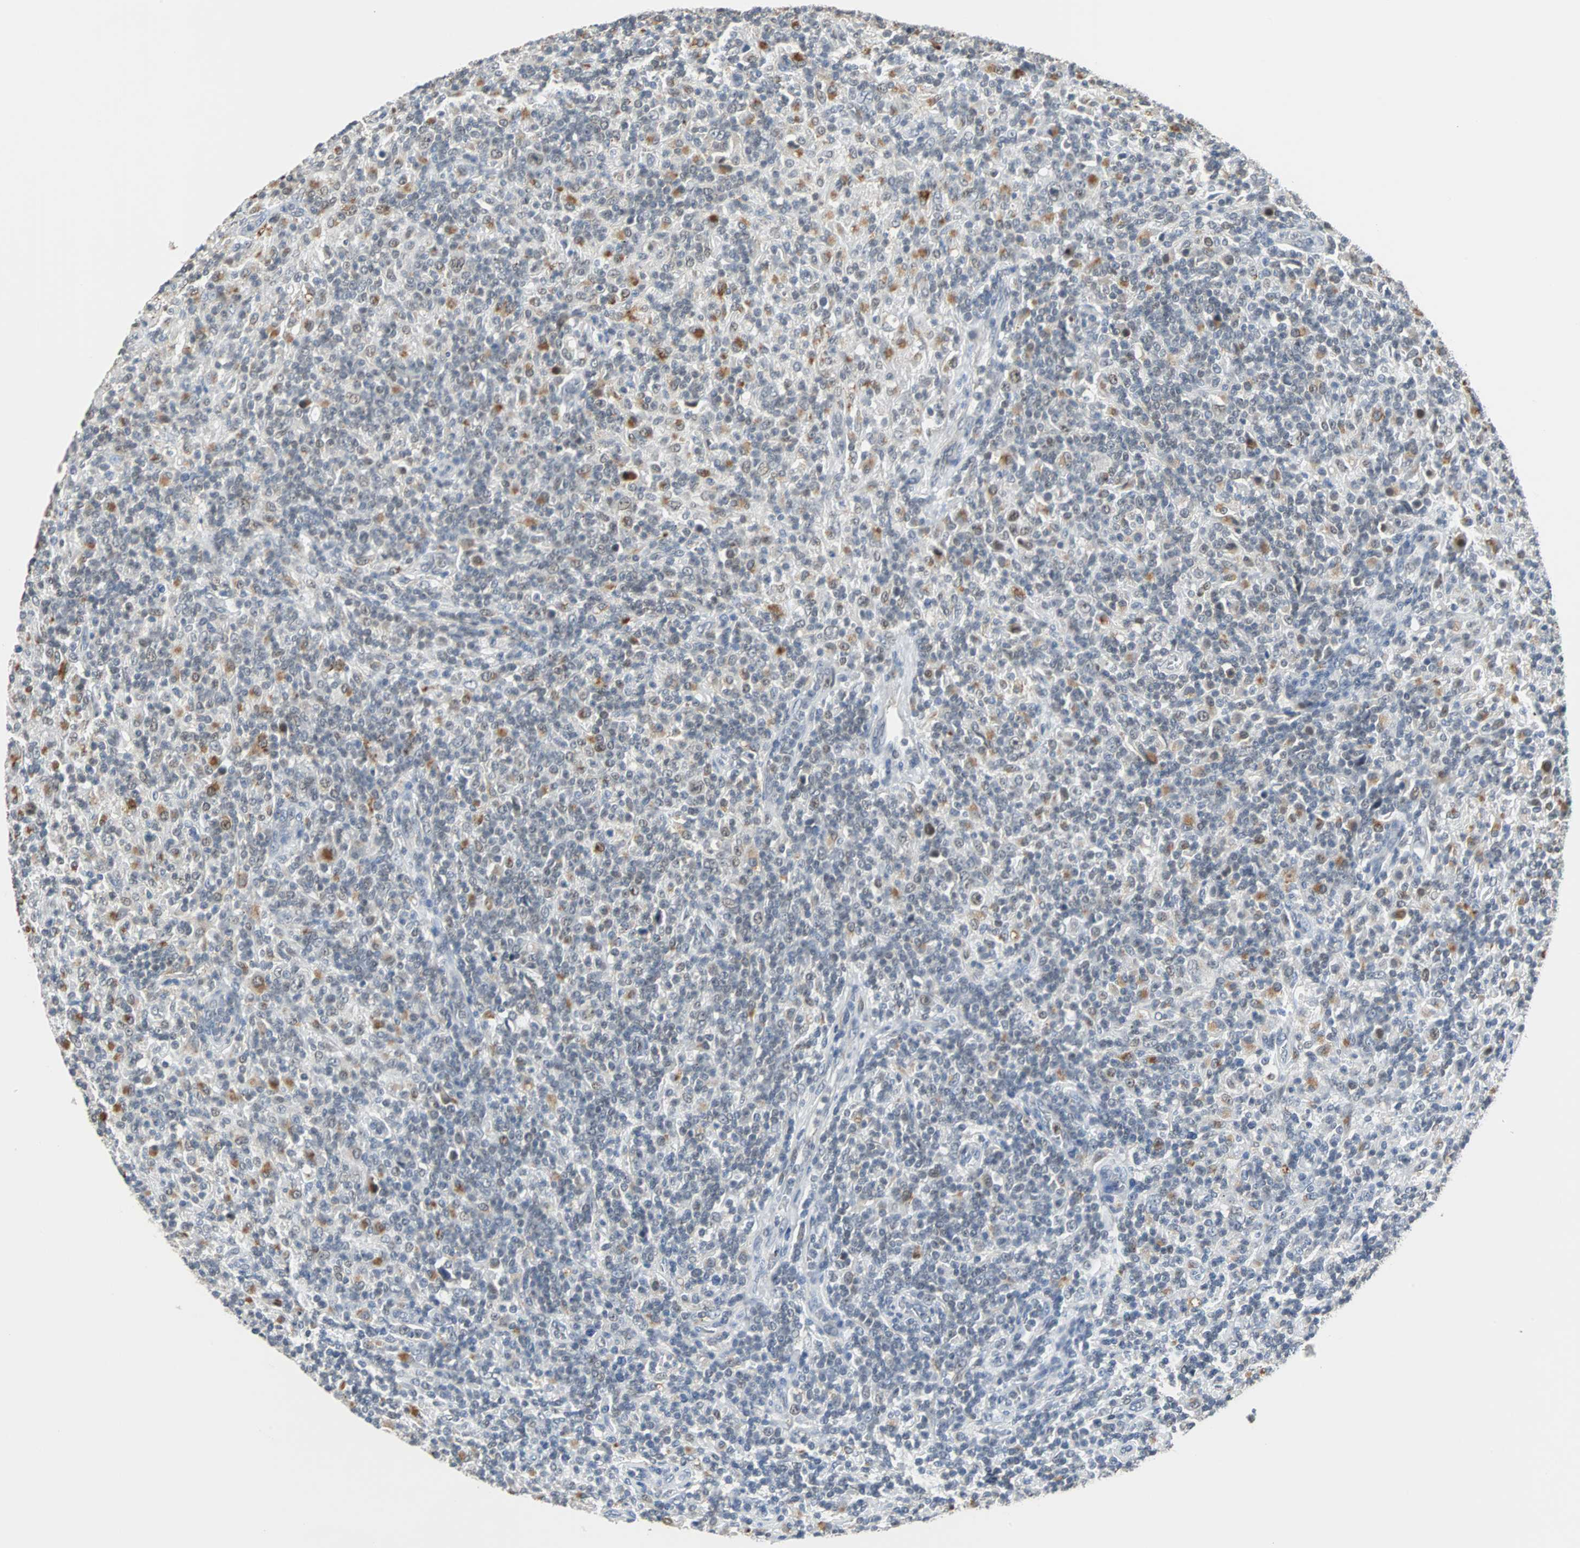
{"staining": {"intensity": "moderate", "quantity": "<25%", "location": "cytoplasmic/membranous"}, "tissue": "lymphoma", "cell_type": "Tumor cells", "image_type": "cancer", "snomed": [{"axis": "morphology", "description": "Hodgkin's disease, NOS"}, {"axis": "topography", "description": "Lymph node"}], "caption": "DAB immunohistochemical staining of human lymphoma displays moderate cytoplasmic/membranous protein expression in about <25% of tumor cells.", "gene": "HLX", "patient": {"sex": "male", "age": 70}}